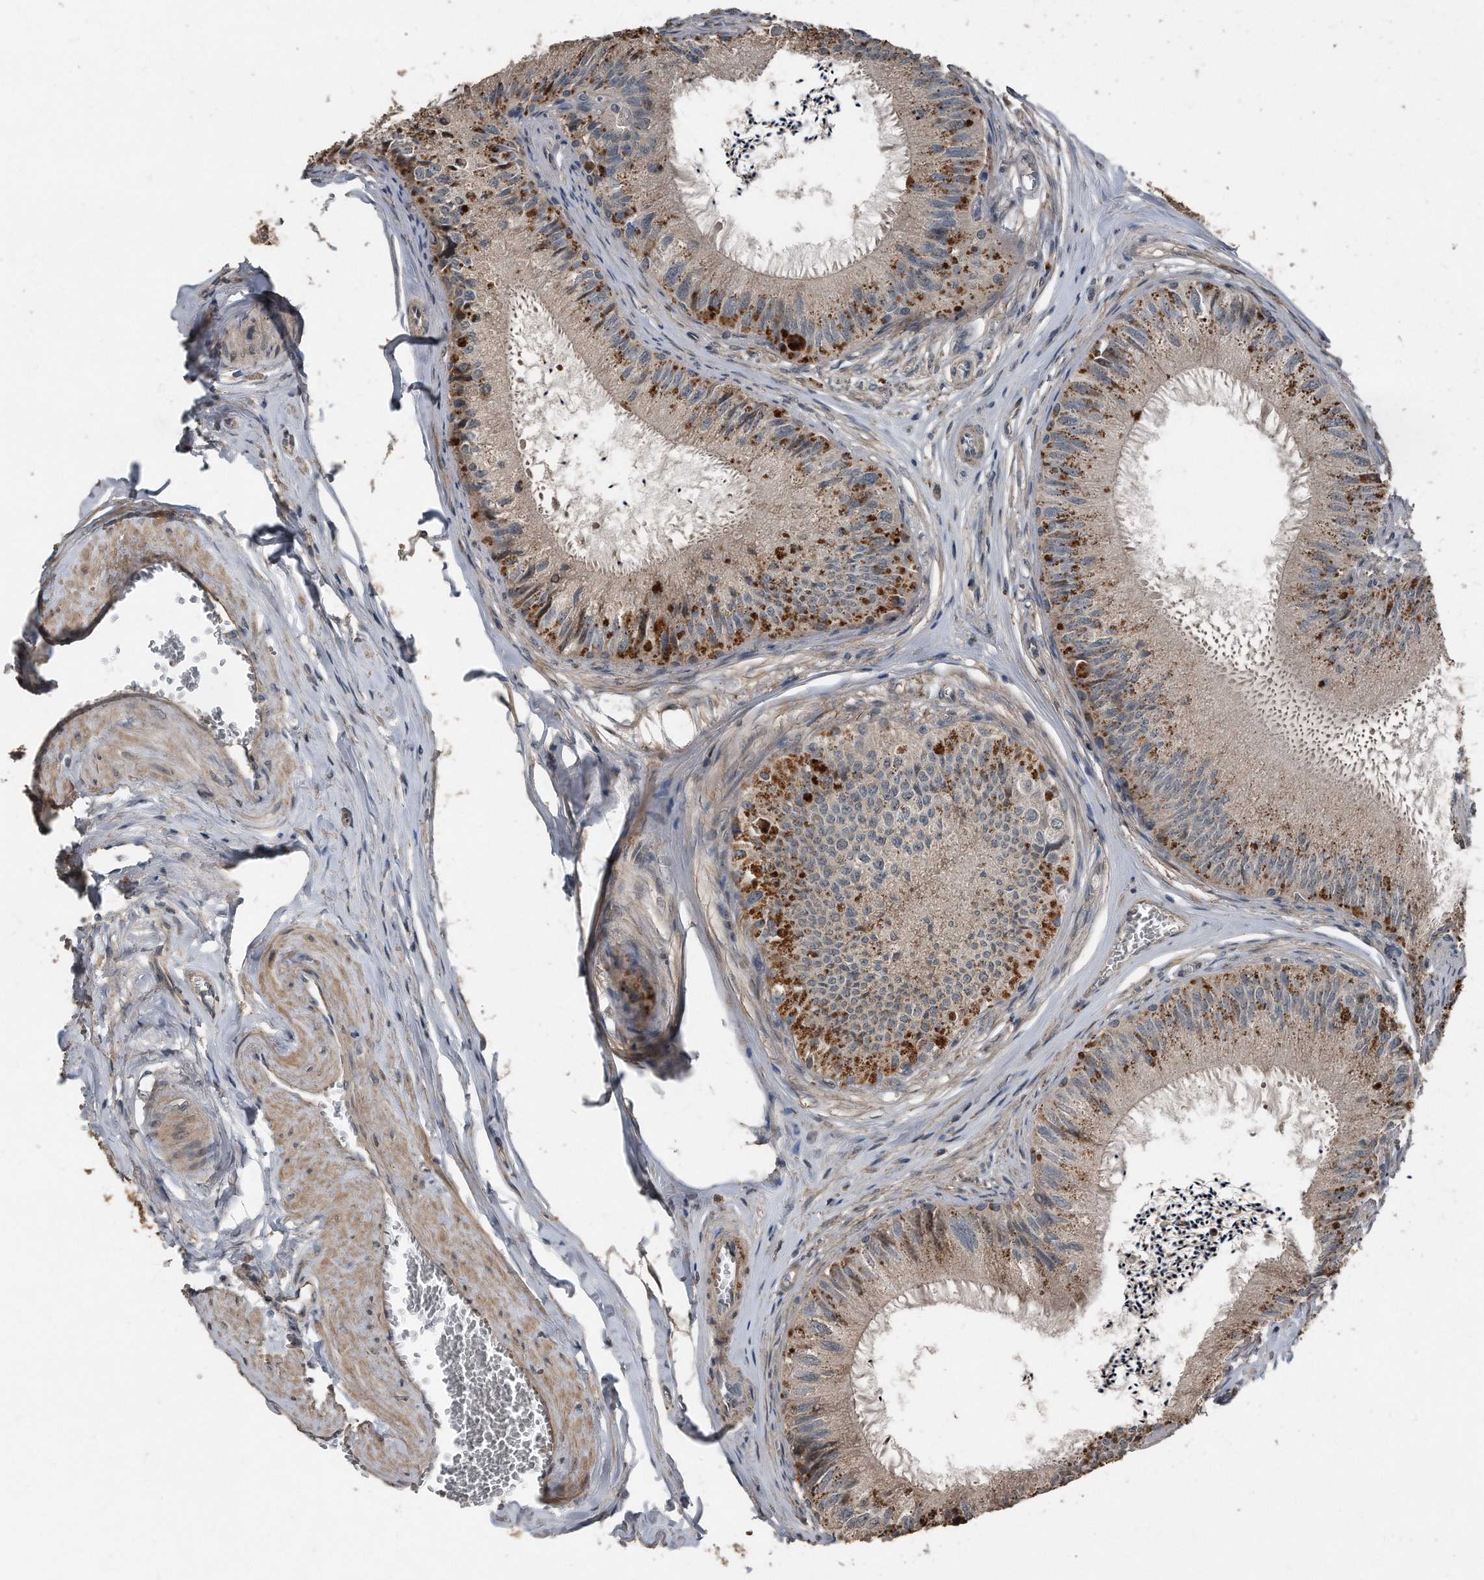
{"staining": {"intensity": "moderate", "quantity": ">75%", "location": "cytoplasmic/membranous"}, "tissue": "epididymis", "cell_type": "Glandular cells", "image_type": "normal", "snomed": [{"axis": "morphology", "description": "Normal tissue, NOS"}, {"axis": "topography", "description": "Epididymis"}], "caption": "Immunohistochemistry (IHC) micrograph of benign epididymis: epididymis stained using IHC displays medium levels of moderate protein expression localized specifically in the cytoplasmic/membranous of glandular cells, appearing as a cytoplasmic/membranous brown color.", "gene": "ANKRD10", "patient": {"sex": "male", "age": 79}}